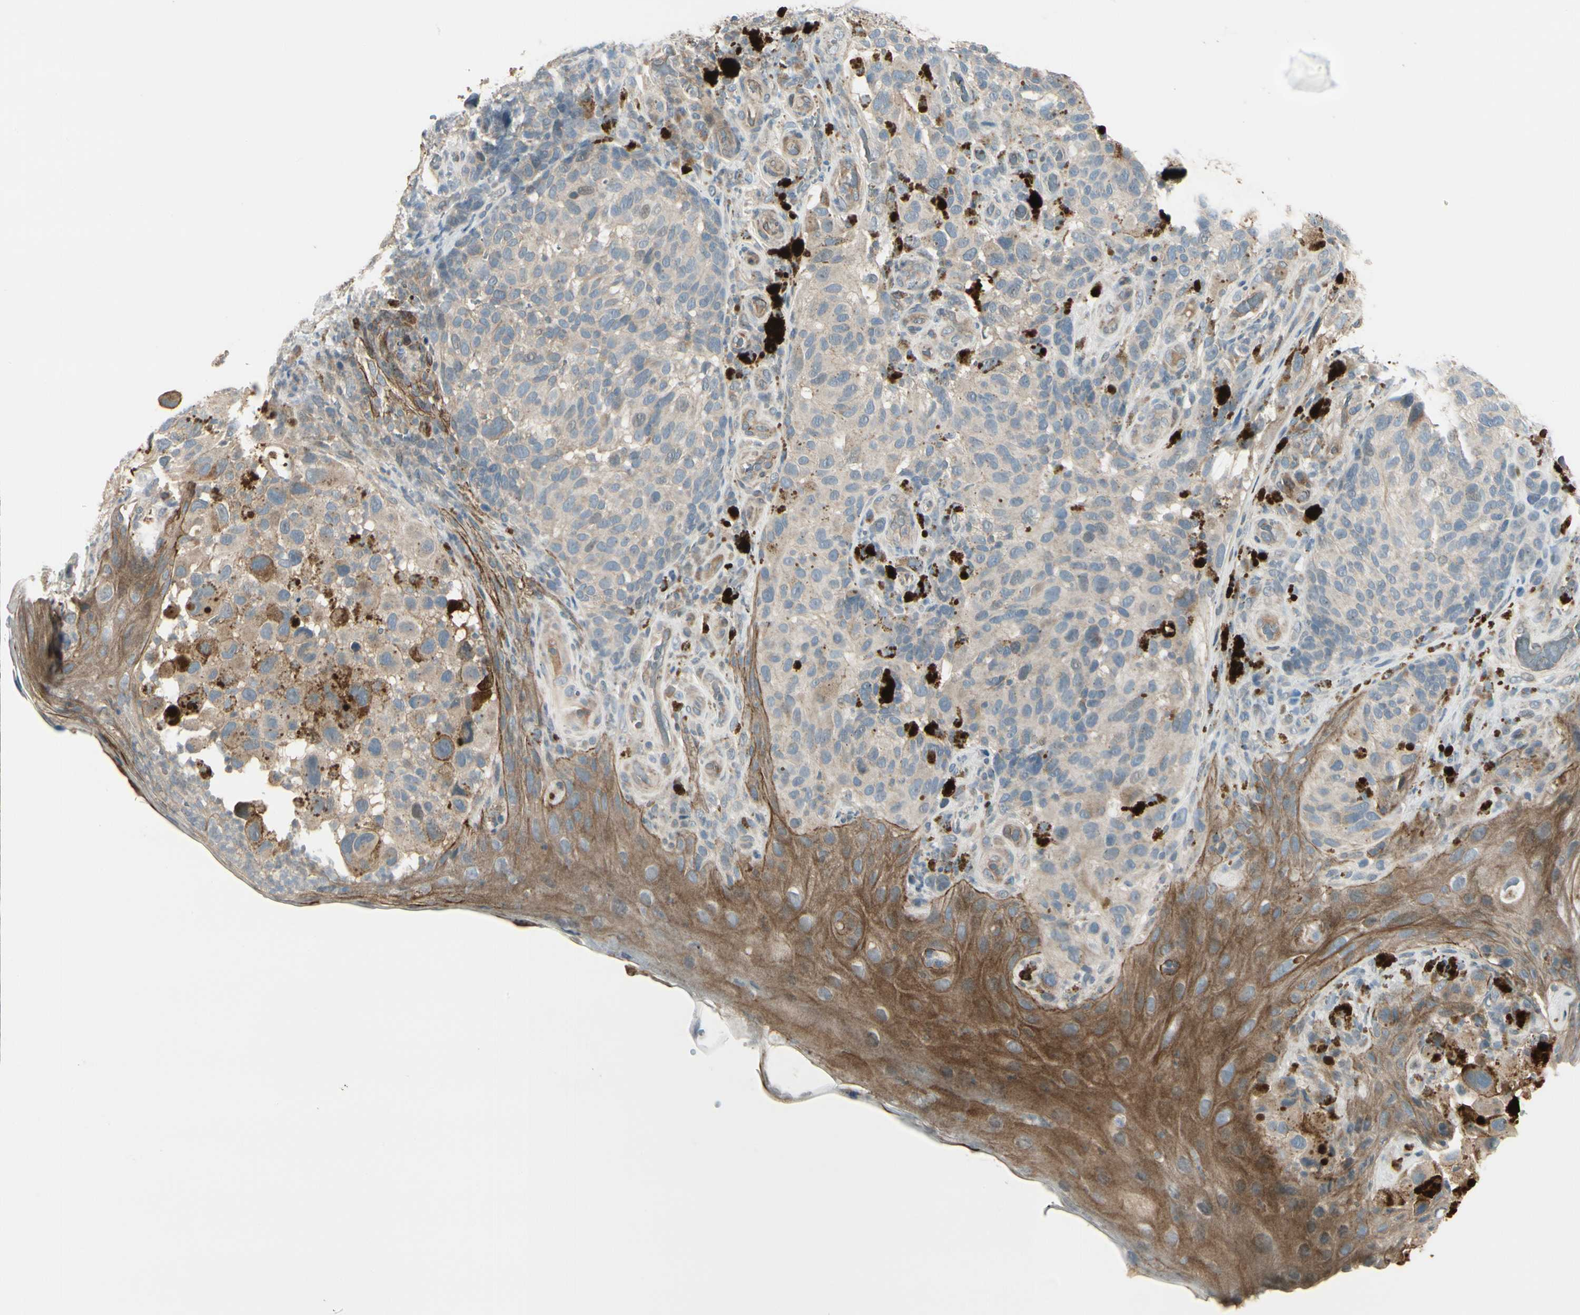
{"staining": {"intensity": "negative", "quantity": "none", "location": "none"}, "tissue": "melanoma", "cell_type": "Tumor cells", "image_type": "cancer", "snomed": [{"axis": "morphology", "description": "Malignant melanoma, NOS"}, {"axis": "topography", "description": "Skin"}], "caption": "Tumor cells show no significant staining in melanoma.", "gene": "PPP3CB", "patient": {"sex": "female", "age": 73}}